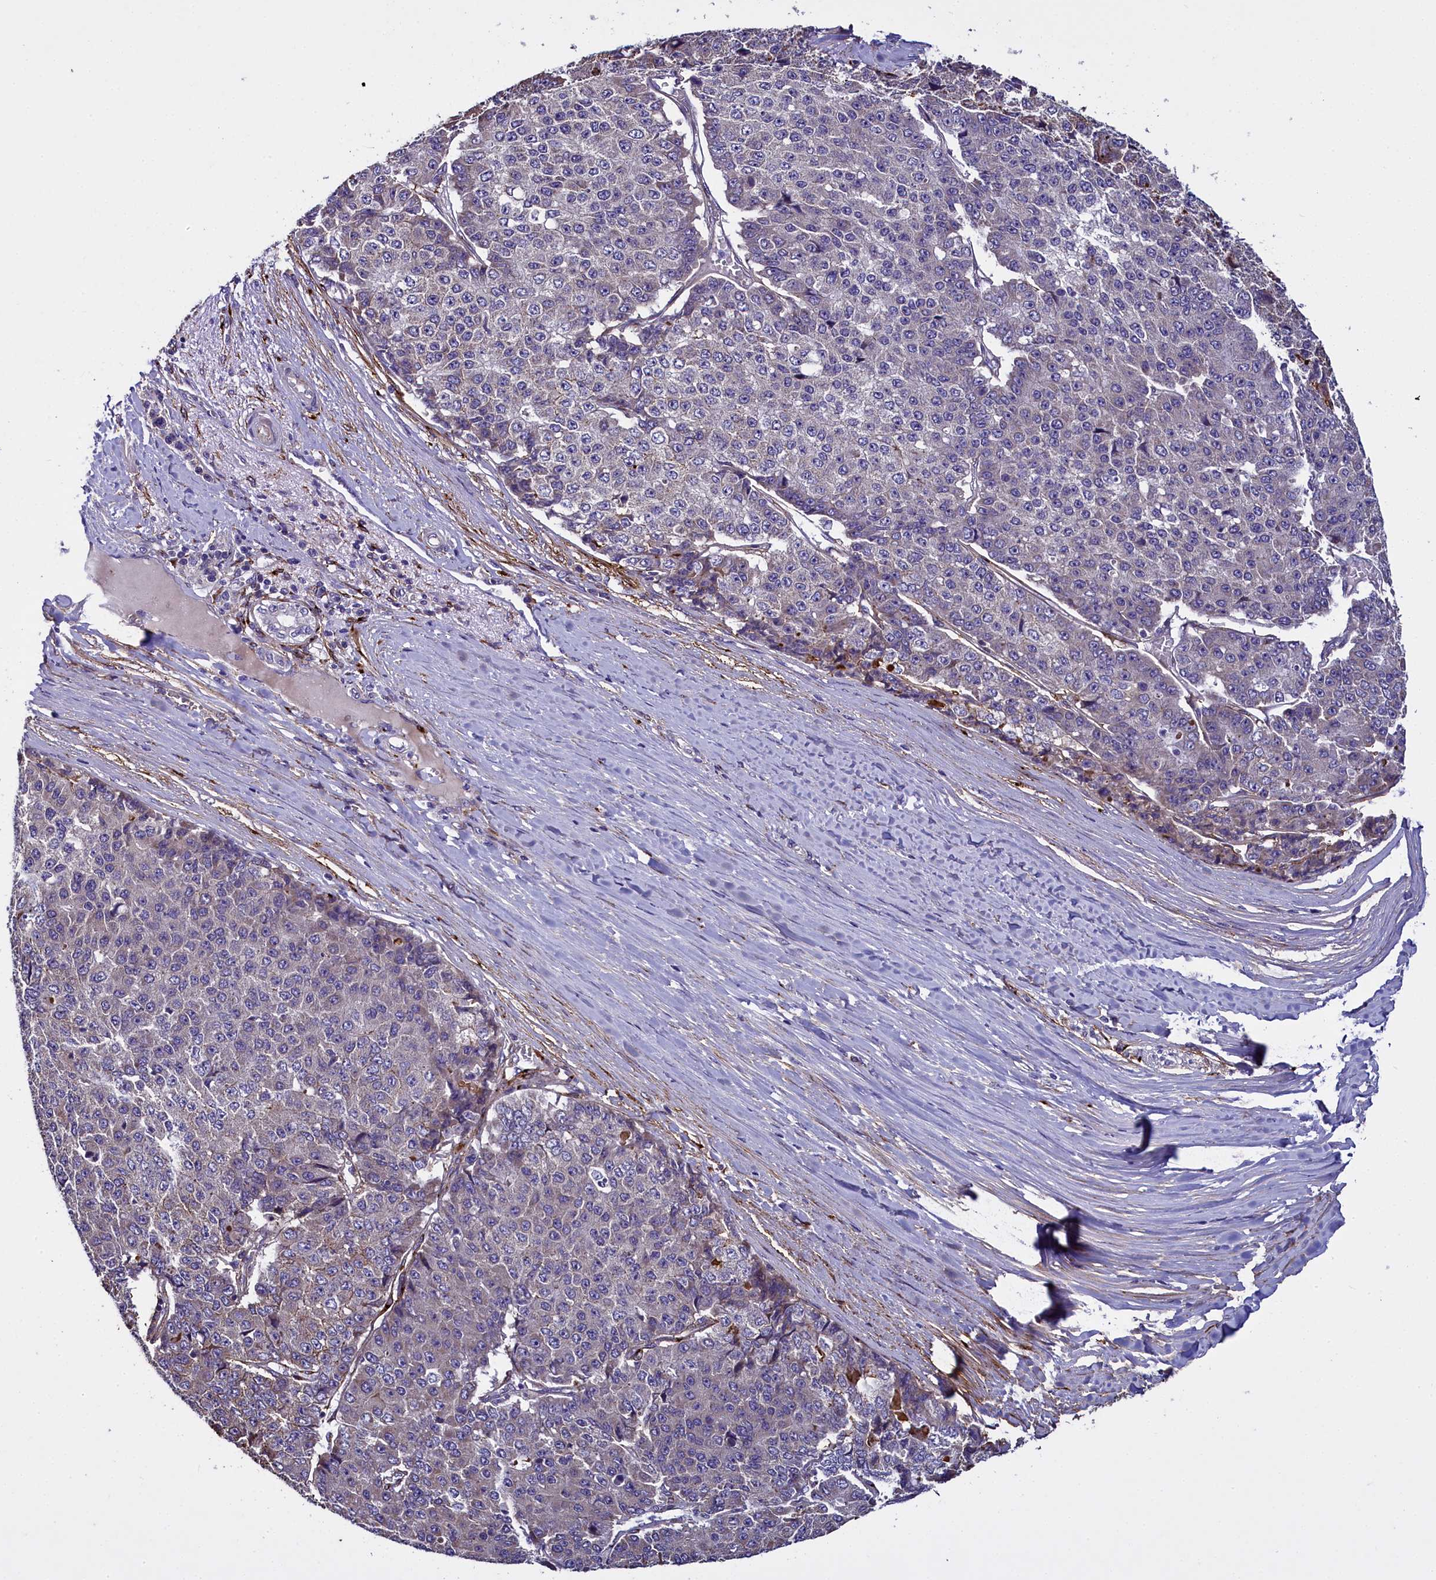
{"staining": {"intensity": "weak", "quantity": "<25%", "location": "cytoplasmic/membranous"}, "tissue": "pancreatic cancer", "cell_type": "Tumor cells", "image_type": "cancer", "snomed": [{"axis": "morphology", "description": "Adenocarcinoma, NOS"}, {"axis": "topography", "description": "Pancreas"}], "caption": "Pancreatic cancer was stained to show a protein in brown. There is no significant expression in tumor cells. (DAB IHC visualized using brightfield microscopy, high magnification).", "gene": "MRC2", "patient": {"sex": "male", "age": 50}}